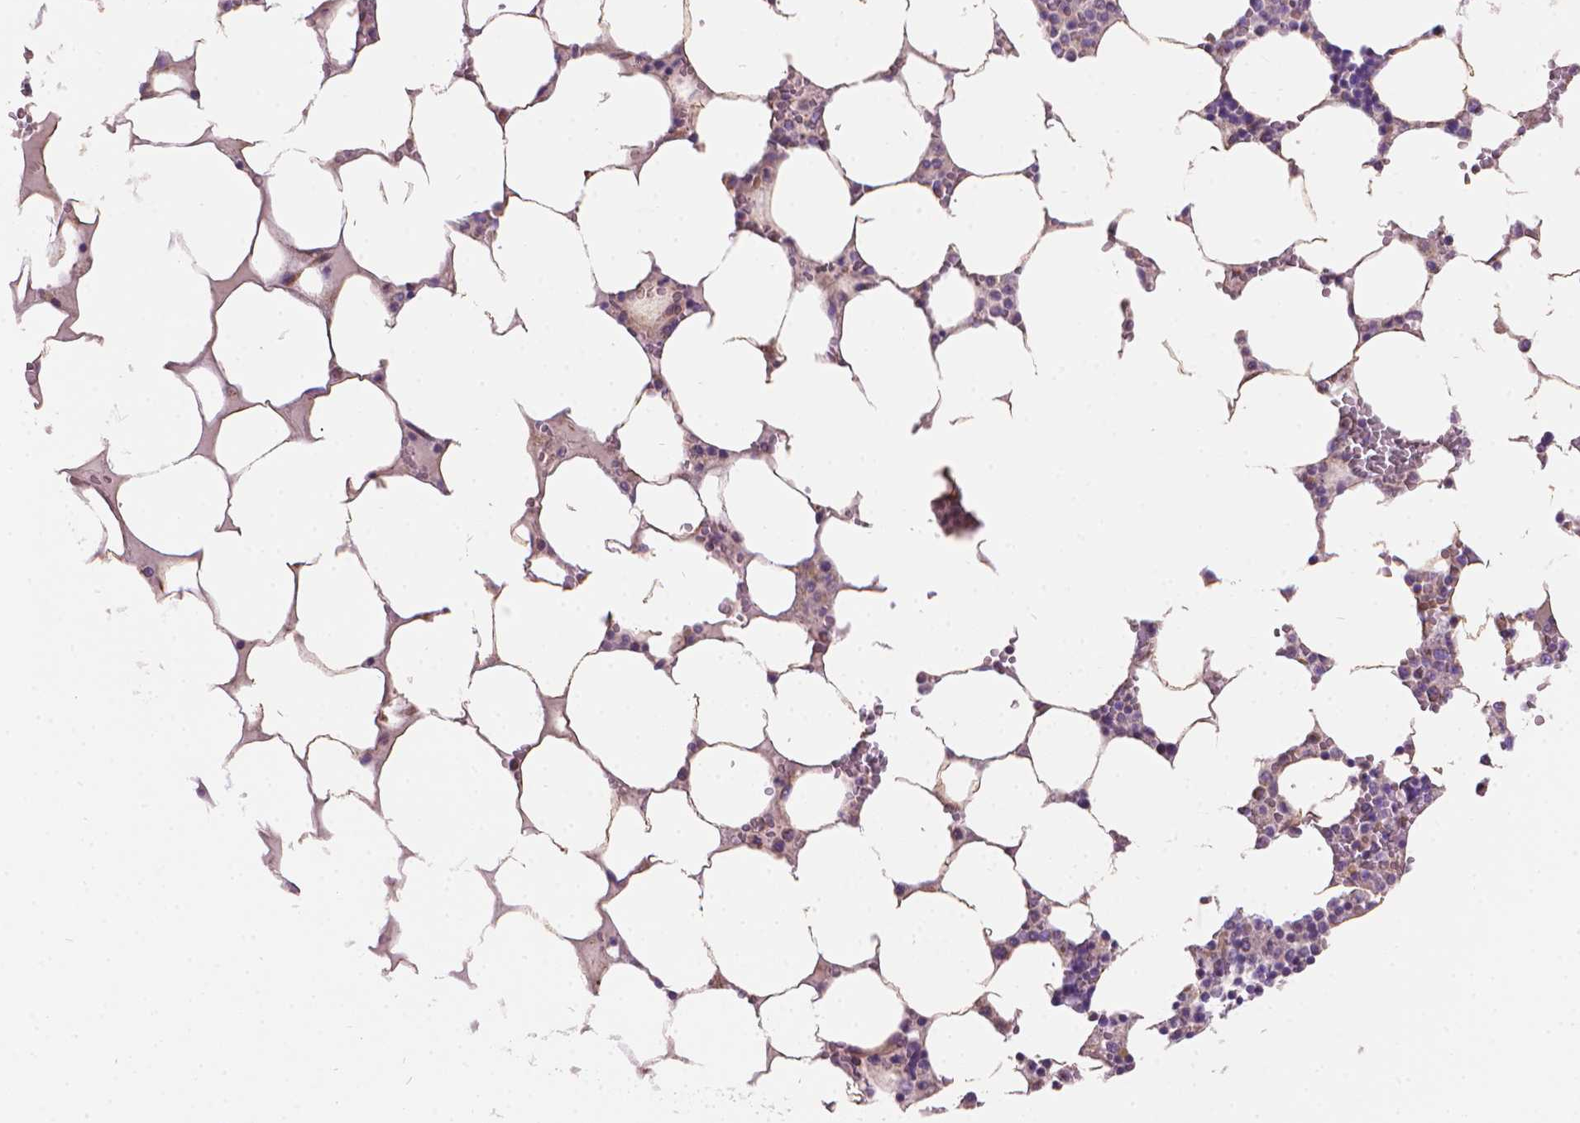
{"staining": {"intensity": "negative", "quantity": "none", "location": "none"}, "tissue": "bone marrow", "cell_type": "Hematopoietic cells", "image_type": "normal", "snomed": [{"axis": "morphology", "description": "Normal tissue, NOS"}, {"axis": "topography", "description": "Bone marrow"}], "caption": "The image demonstrates no staining of hematopoietic cells in benign bone marrow.", "gene": "TTC29", "patient": {"sex": "male", "age": 64}}